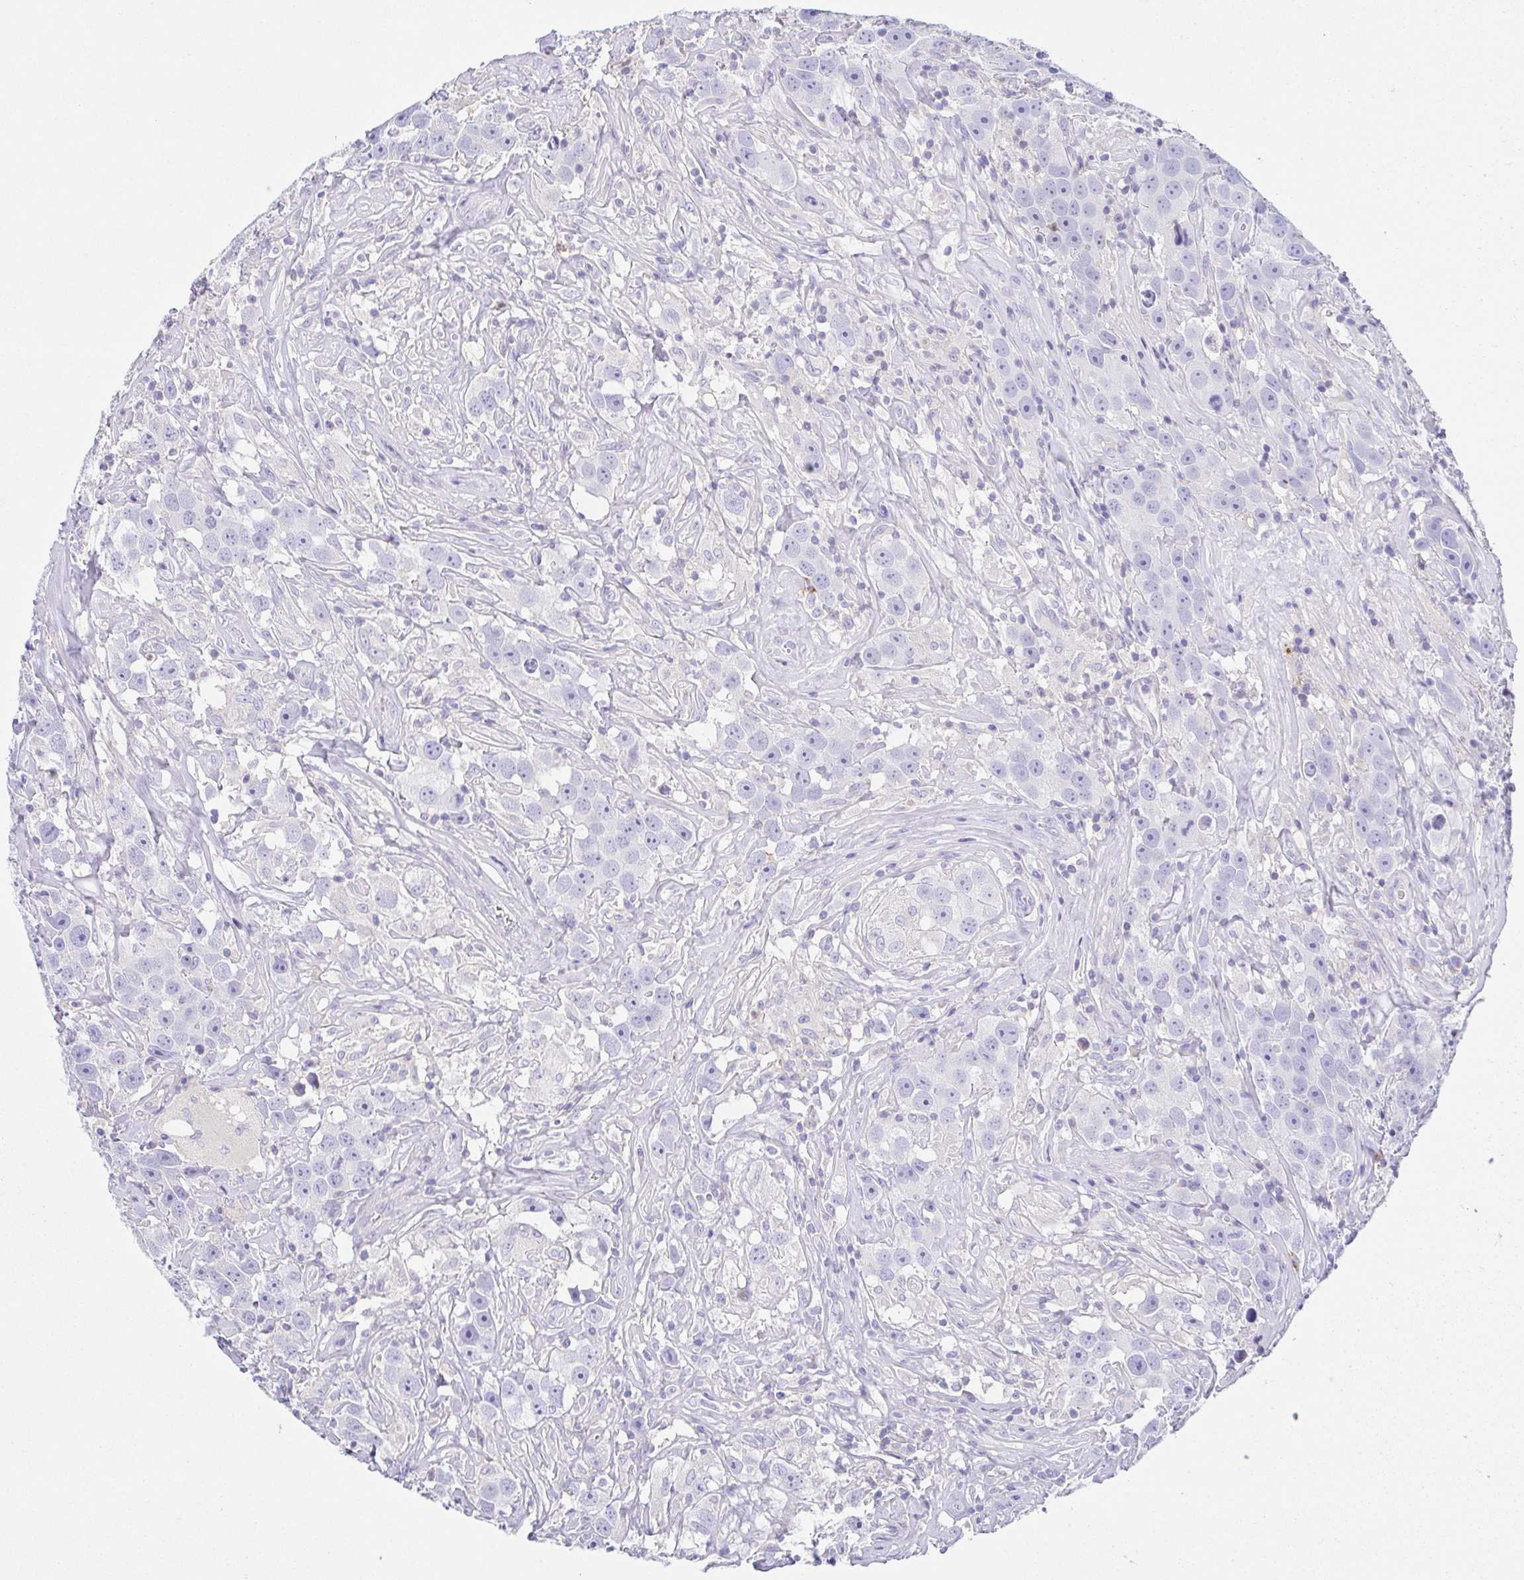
{"staining": {"intensity": "negative", "quantity": "none", "location": "none"}, "tissue": "testis cancer", "cell_type": "Tumor cells", "image_type": "cancer", "snomed": [{"axis": "morphology", "description": "Seminoma, NOS"}, {"axis": "topography", "description": "Testis"}], "caption": "An immunohistochemistry image of testis seminoma is shown. There is no staining in tumor cells of testis seminoma. The staining is performed using DAB brown chromogen with nuclei counter-stained in using hematoxylin.", "gene": "ARPP21", "patient": {"sex": "male", "age": 49}}